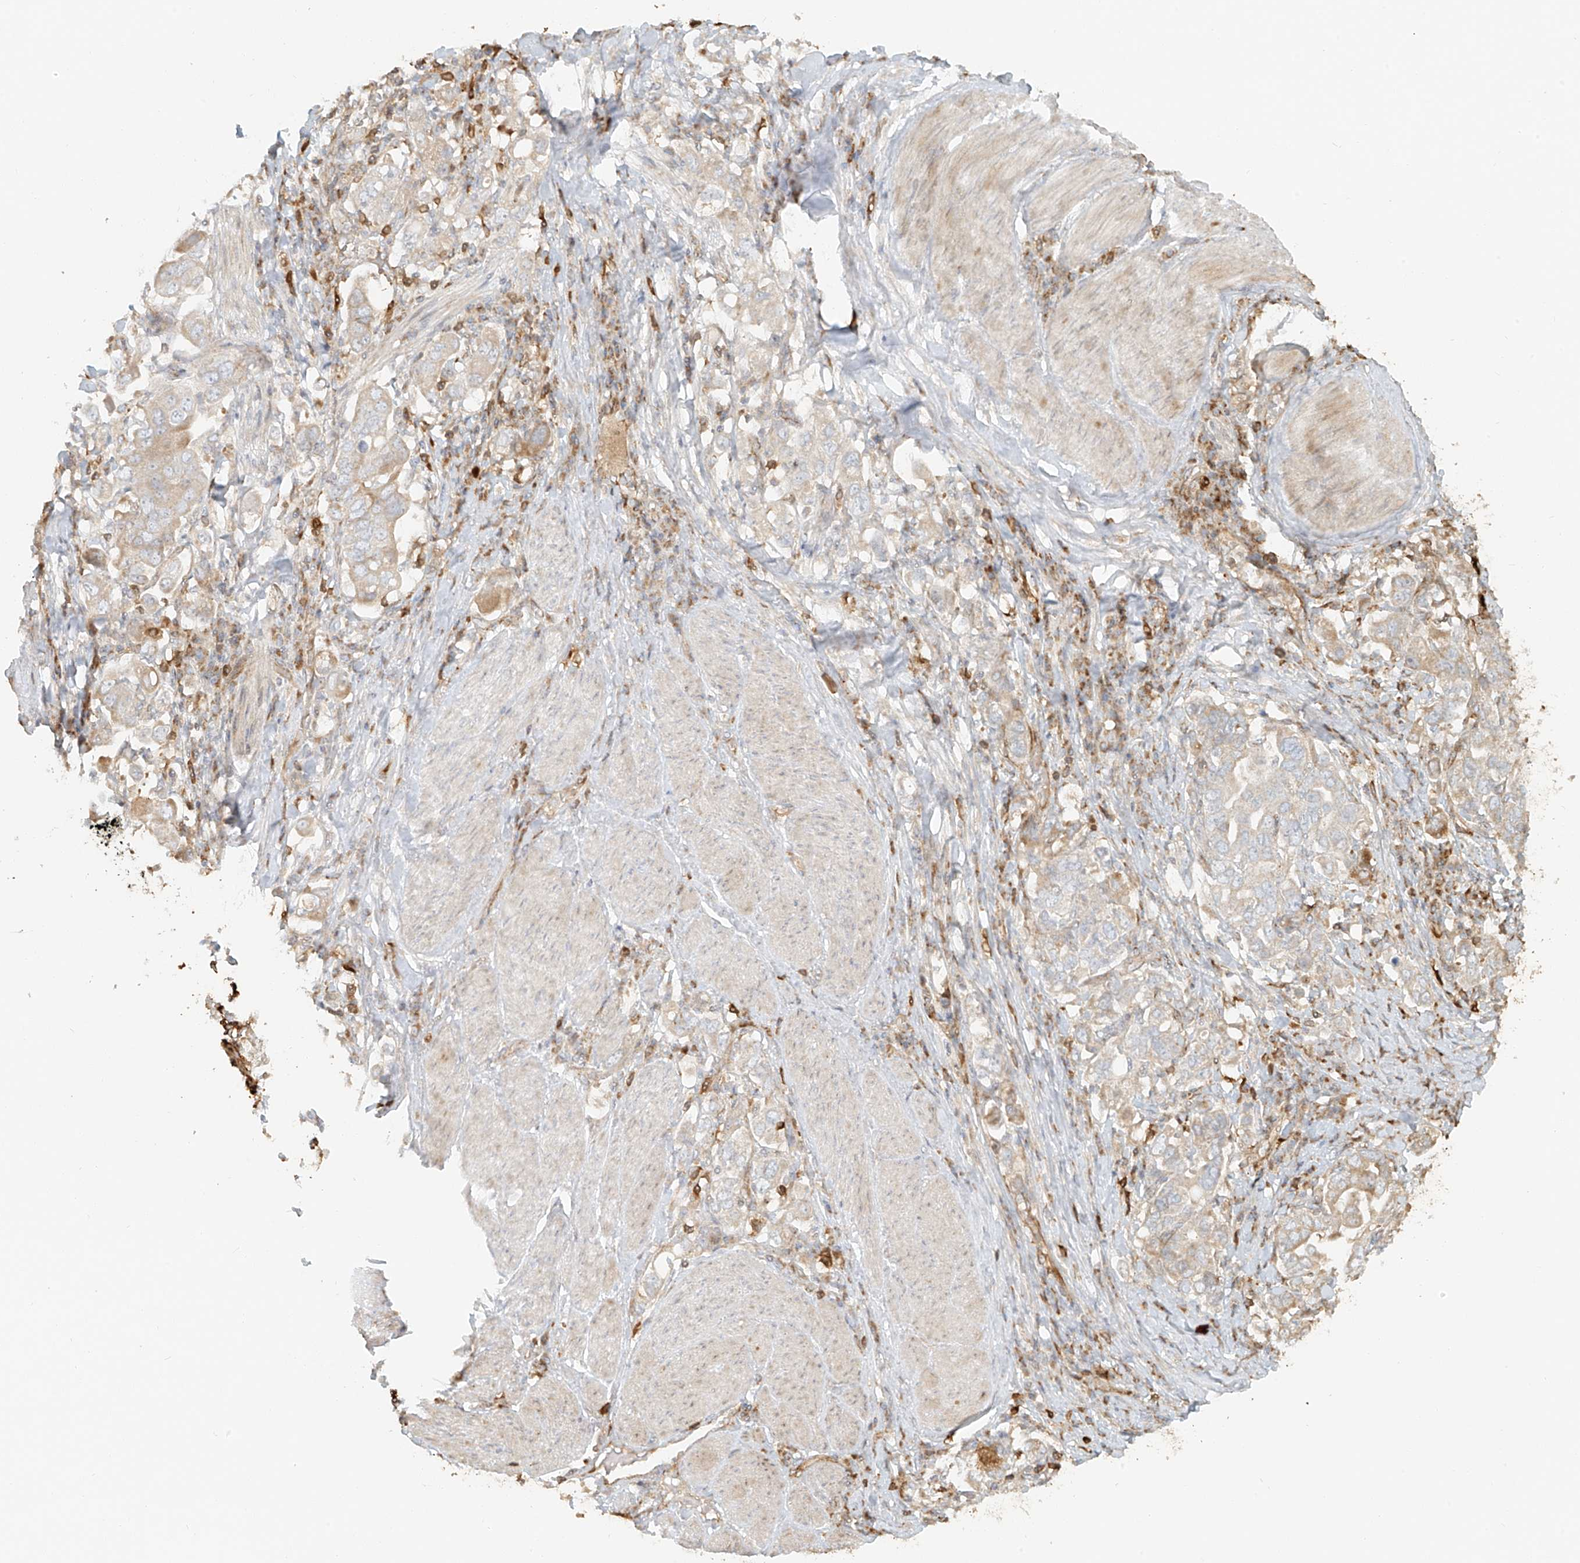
{"staining": {"intensity": "weak", "quantity": "<25%", "location": "cytoplasmic/membranous"}, "tissue": "stomach cancer", "cell_type": "Tumor cells", "image_type": "cancer", "snomed": [{"axis": "morphology", "description": "Adenocarcinoma, NOS"}, {"axis": "topography", "description": "Stomach, upper"}], "caption": "A high-resolution image shows IHC staining of stomach adenocarcinoma, which displays no significant expression in tumor cells.", "gene": "MIPEP", "patient": {"sex": "male", "age": 62}}